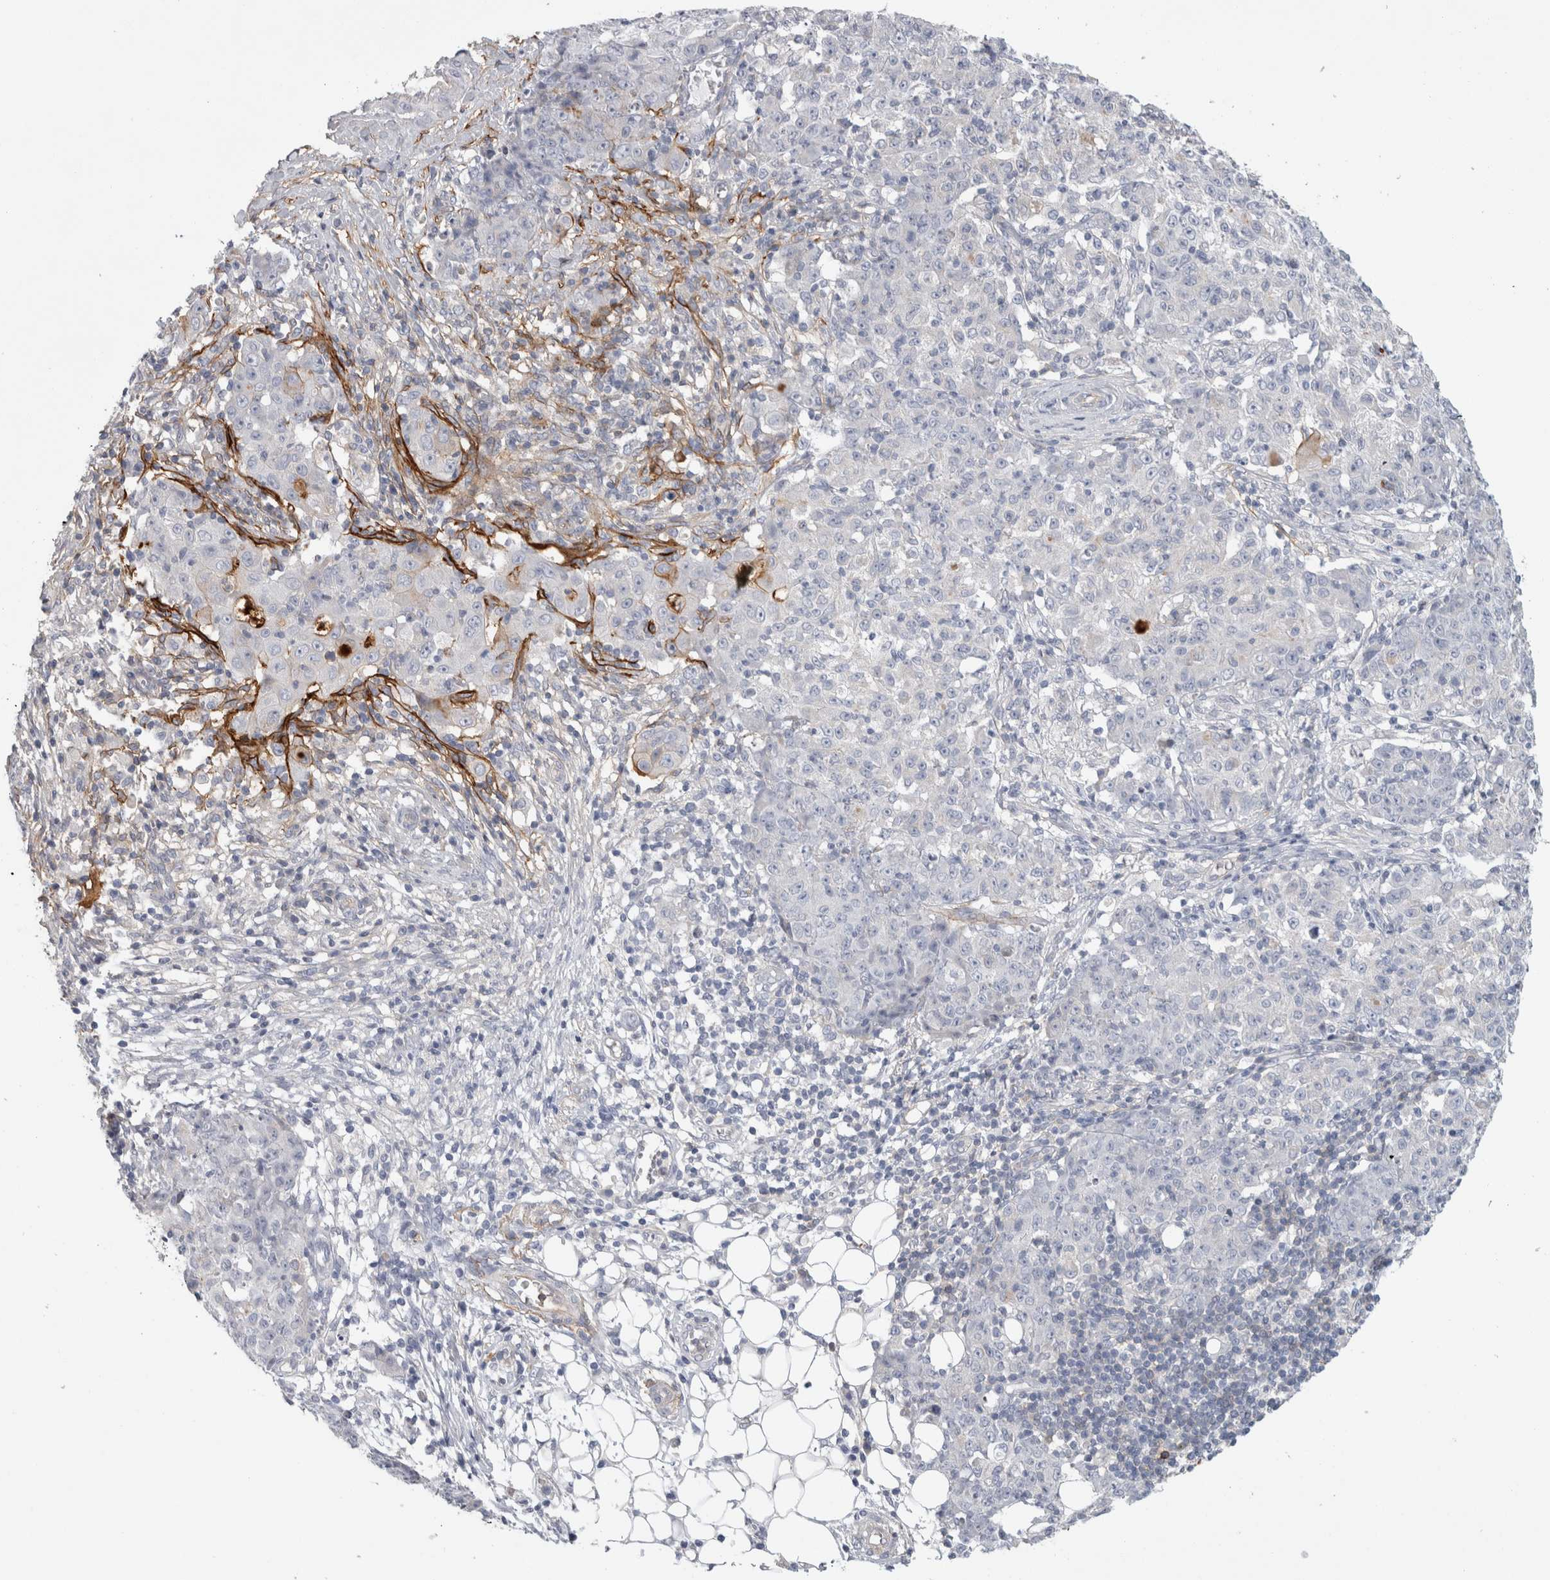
{"staining": {"intensity": "negative", "quantity": "none", "location": "none"}, "tissue": "ovarian cancer", "cell_type": "Tumor cells", "image_type": "cancer", "snomed": [{"axis": "morphology", "description": "Carcinoma, endometroid"}, {"axis": "topography", "description": "Ovary"}], "caption": "DAB (3,3'-diaminobenzidine) immunohistochemical staining of ovarian cancer (endometroid carcinoma) exhibits no significant positivity in tumor cells.", "gene": "CD55", "patient": {"sex": "female", "age": 42}}